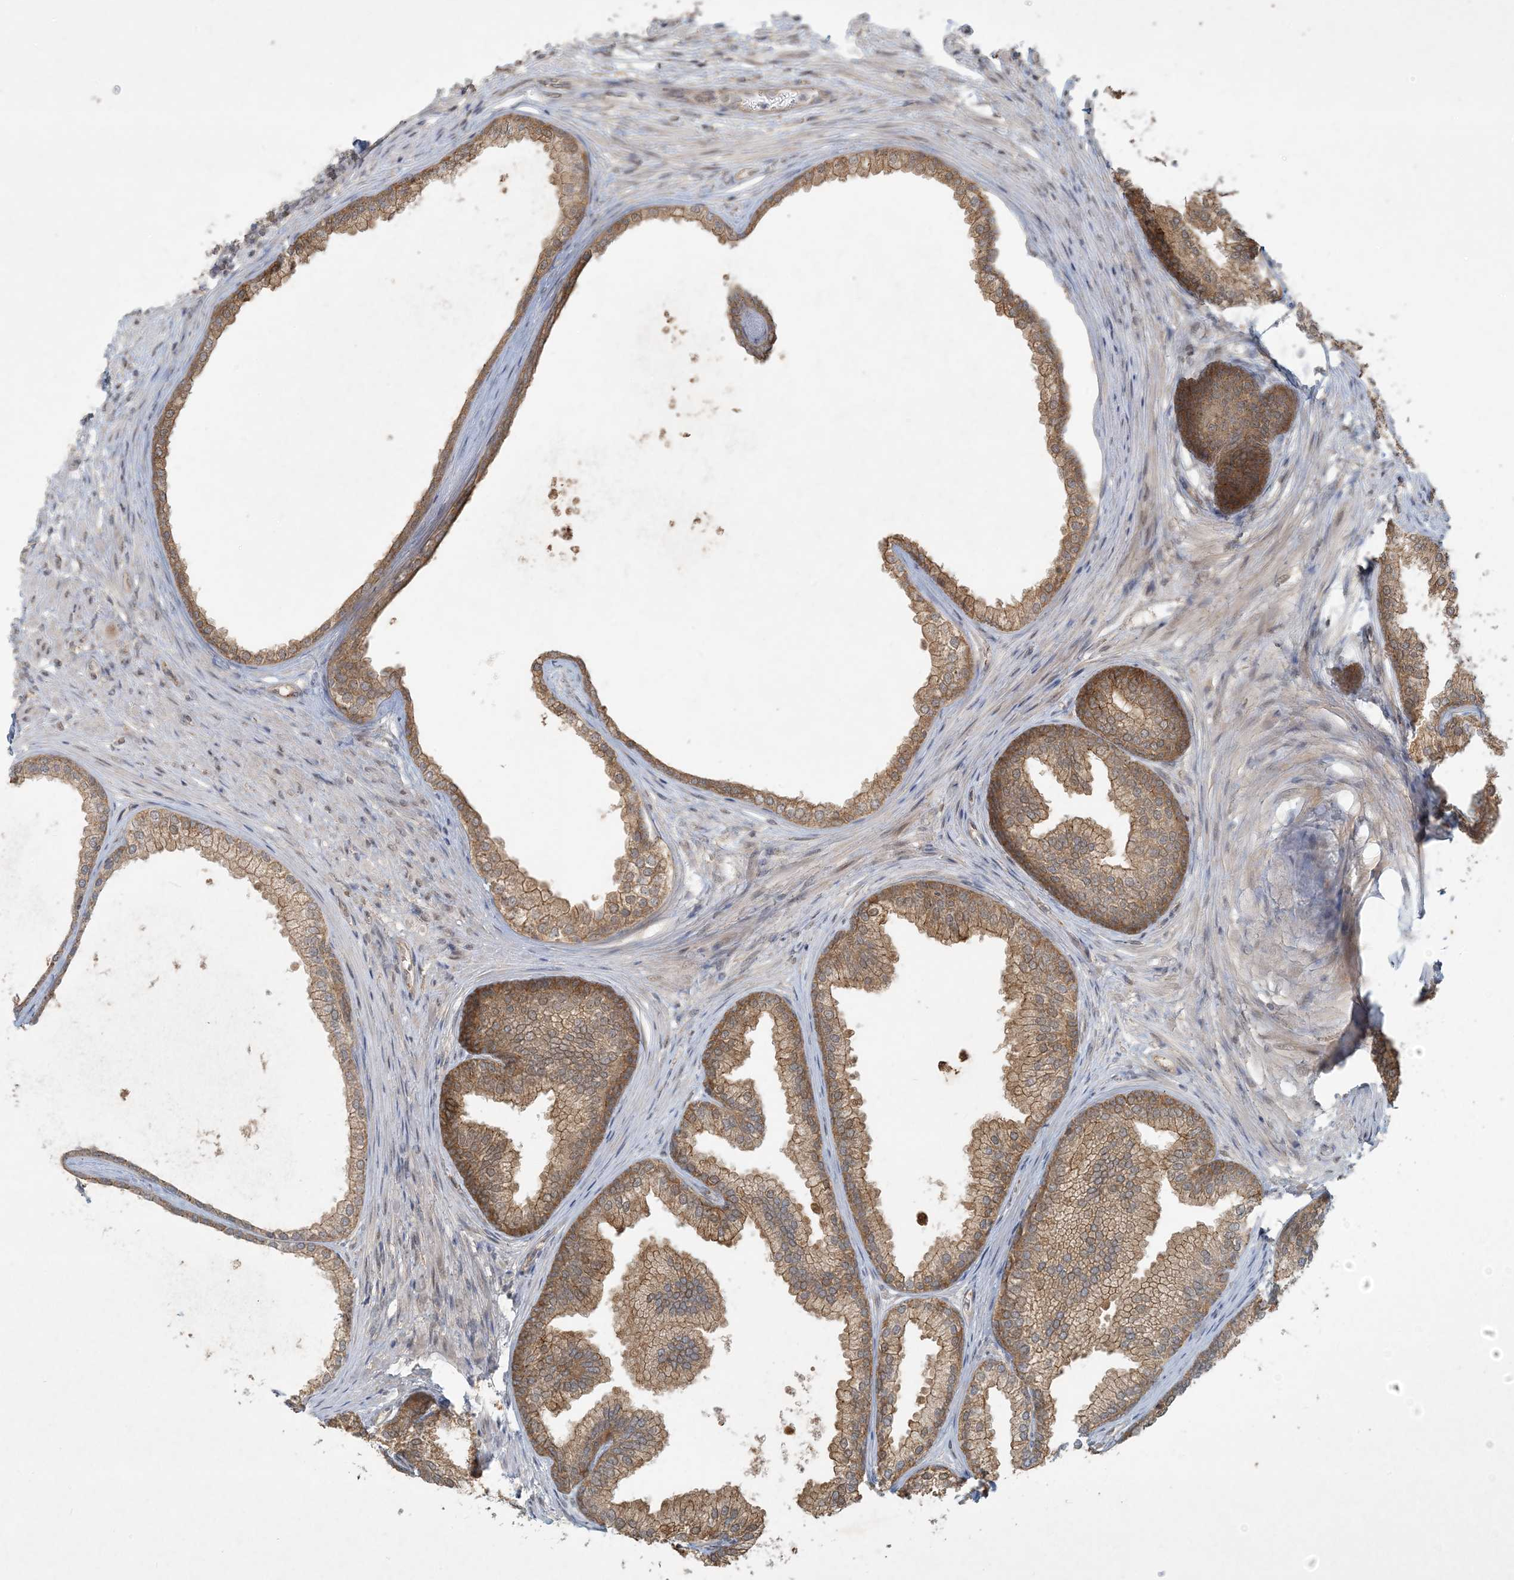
{"staining": {"intensity": "moderate", "quantity": ">75%", "location": "cytoplasmic/membranous"}, "tissue": "prostate", "cell_type": "Glandular cells", "image_type": "normal", "snomed": [{"axis": "morphology", "description": "Normal tissue, NOS"}, {"axis": "topography", "description": "Prostate"}], "caption": "High-magnification brightfield microscopy of benign prostate stained with DAB (brown) and counterstained with hematoxylin (blue). glandular cells exhibit moderate cytoplasmic/membranous expression is seen in approximately>75% of cells.", "gene": "BCORL1", "patient": {"sex": "male", "age": 76}}